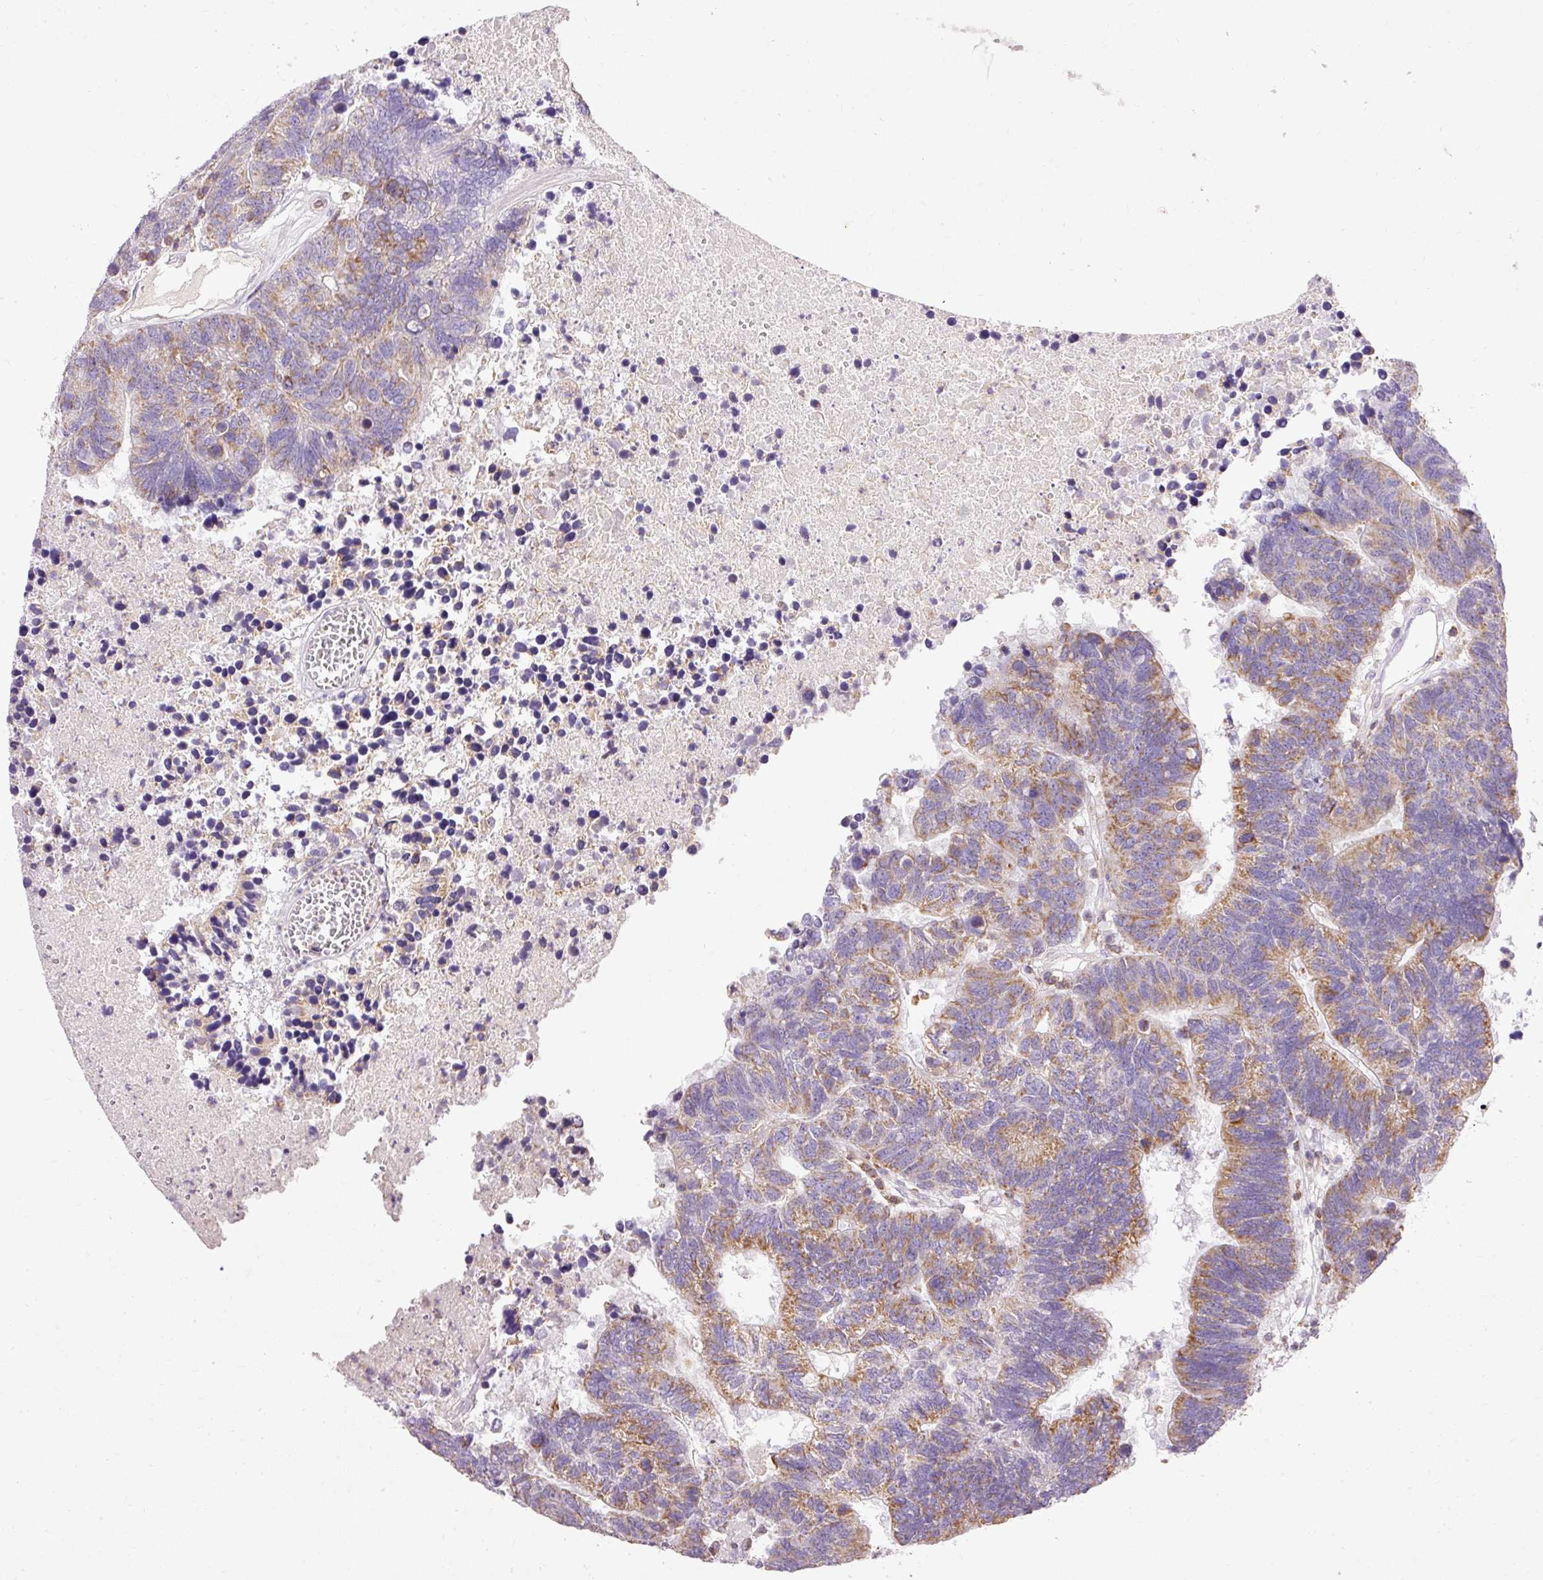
{"staining": {"intensity": "moderate", "quantity": ">75%", "location": "cytoplasmic/membranous"}, "tissue": "colorectal cancer", "cell_type": "Tumor cells", "image_type": "cancer", "snomed": [{"axis": "morphology", "description": "Adenocarcinoma, NOS"}, {"axis": "topography", "description": "Colon"}], "caption": "Brown immunohistochemical staining in human colorectal adenocarcinoma reveals moderate cytoplasmic/membranous expression in approximately >75% of tumor cells.", "gene": "IMMT", "patient": {"sex": "female", "age": 48}}